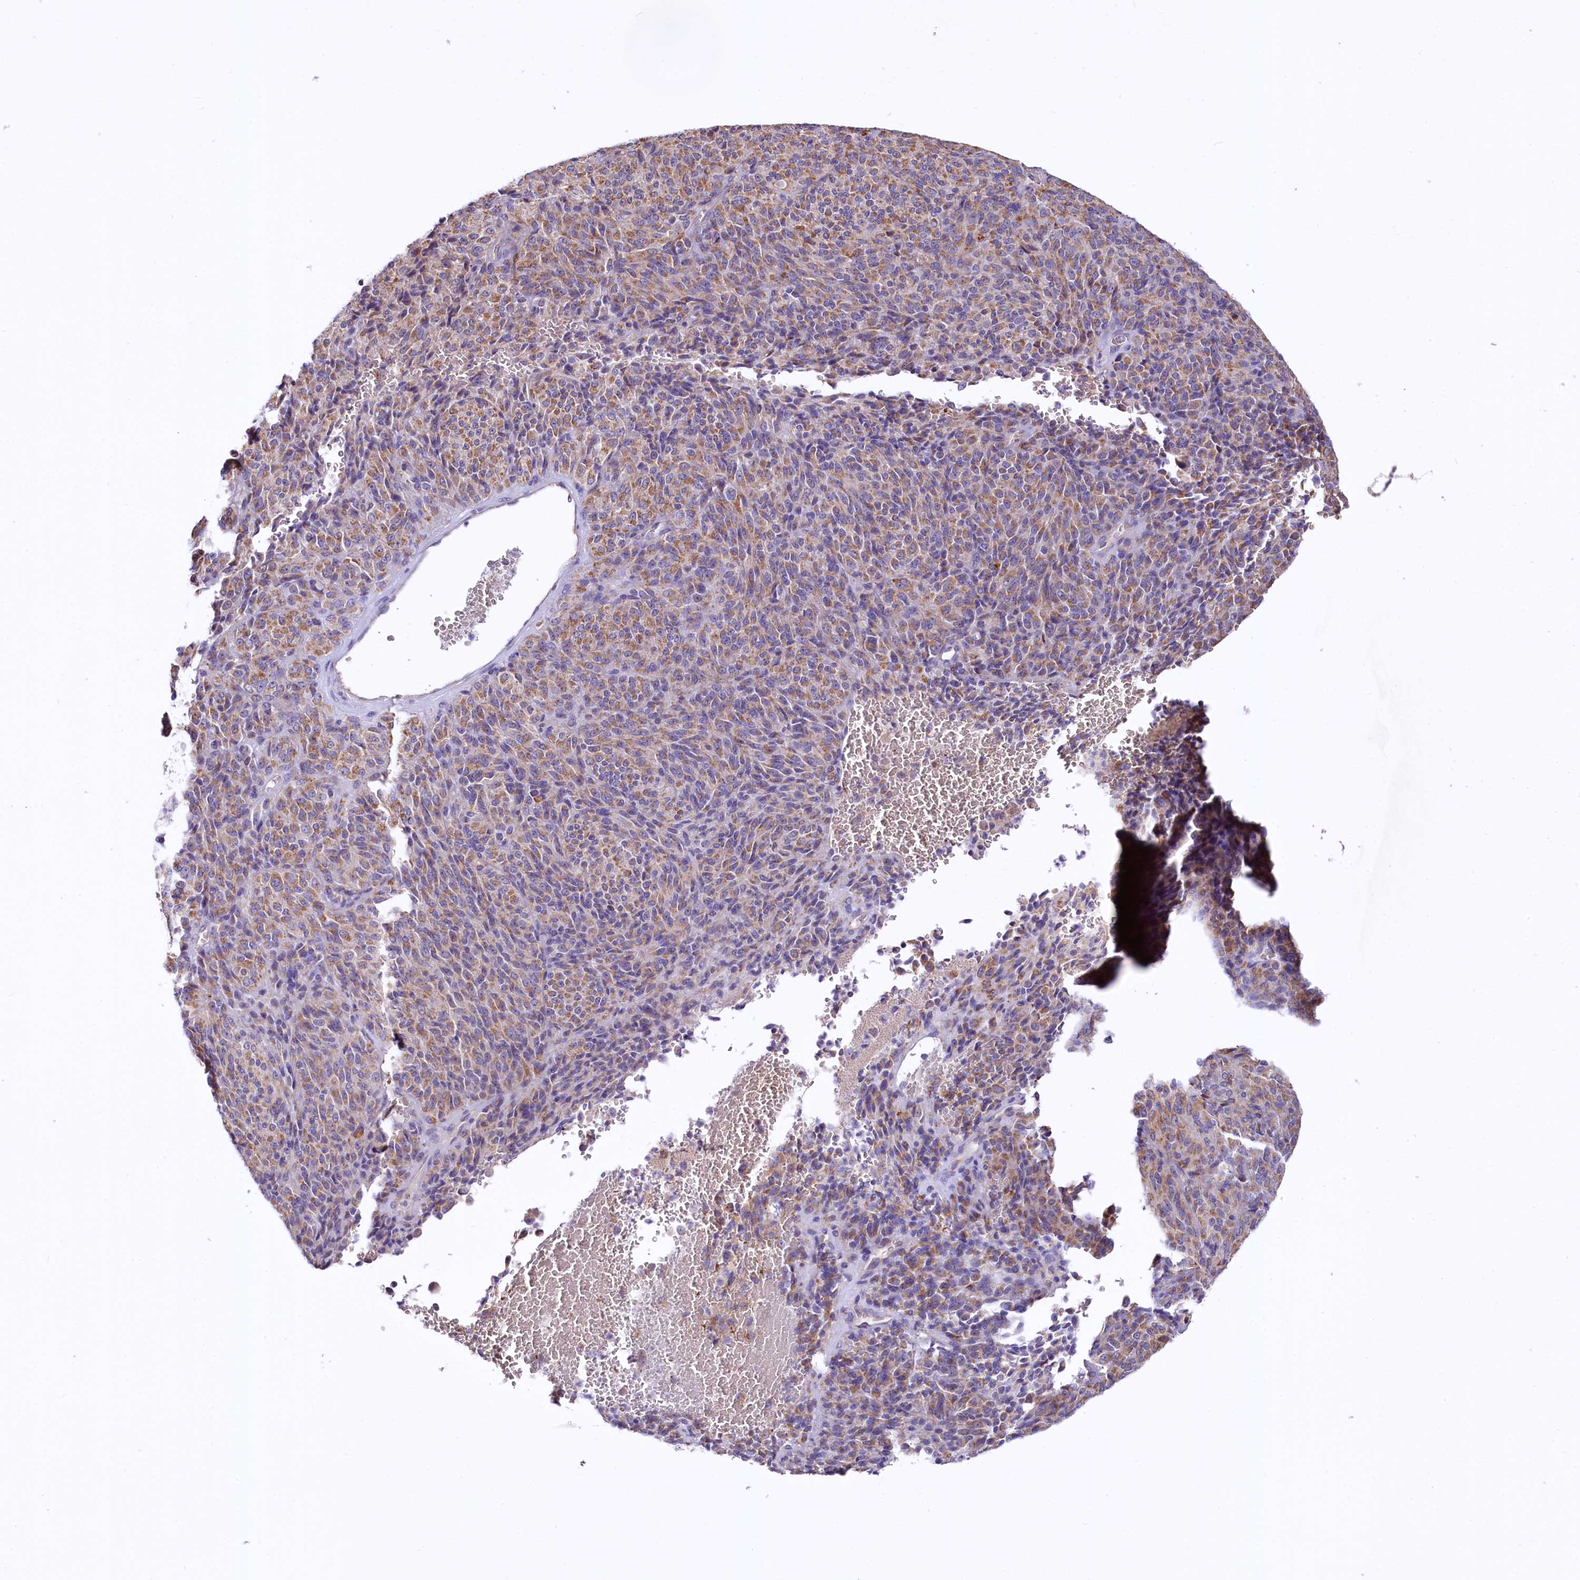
{"staining": {"intensity": "moderate", "quantity": ">75%", "location": "cytoplasmic/membranous"}, "tissue": "melanoma", "cell_type": "Tumor cells", "image_type": "cancer", "snomed": [{"axis": "morphology", "description": "Malignant melanoma, Metastatic site"}, {"axis": "topography", "description": "Brain"}], "caption": "Immunohistochemistry (IHC) staining of melanoma, which shows medium levels of moderate cytoplasmic/membranous staining in approximately >75% of tumor cells indicating moderate cytoplasmic/membranous protein staining. The staining was performed using DAB (3,3'-diaminobenzidine) (brown) for protein detection and nuclei were counterstained in hematoxylin (blue).", "gene": "CEP295", "patient": {"sex": "female", "age": 56}}